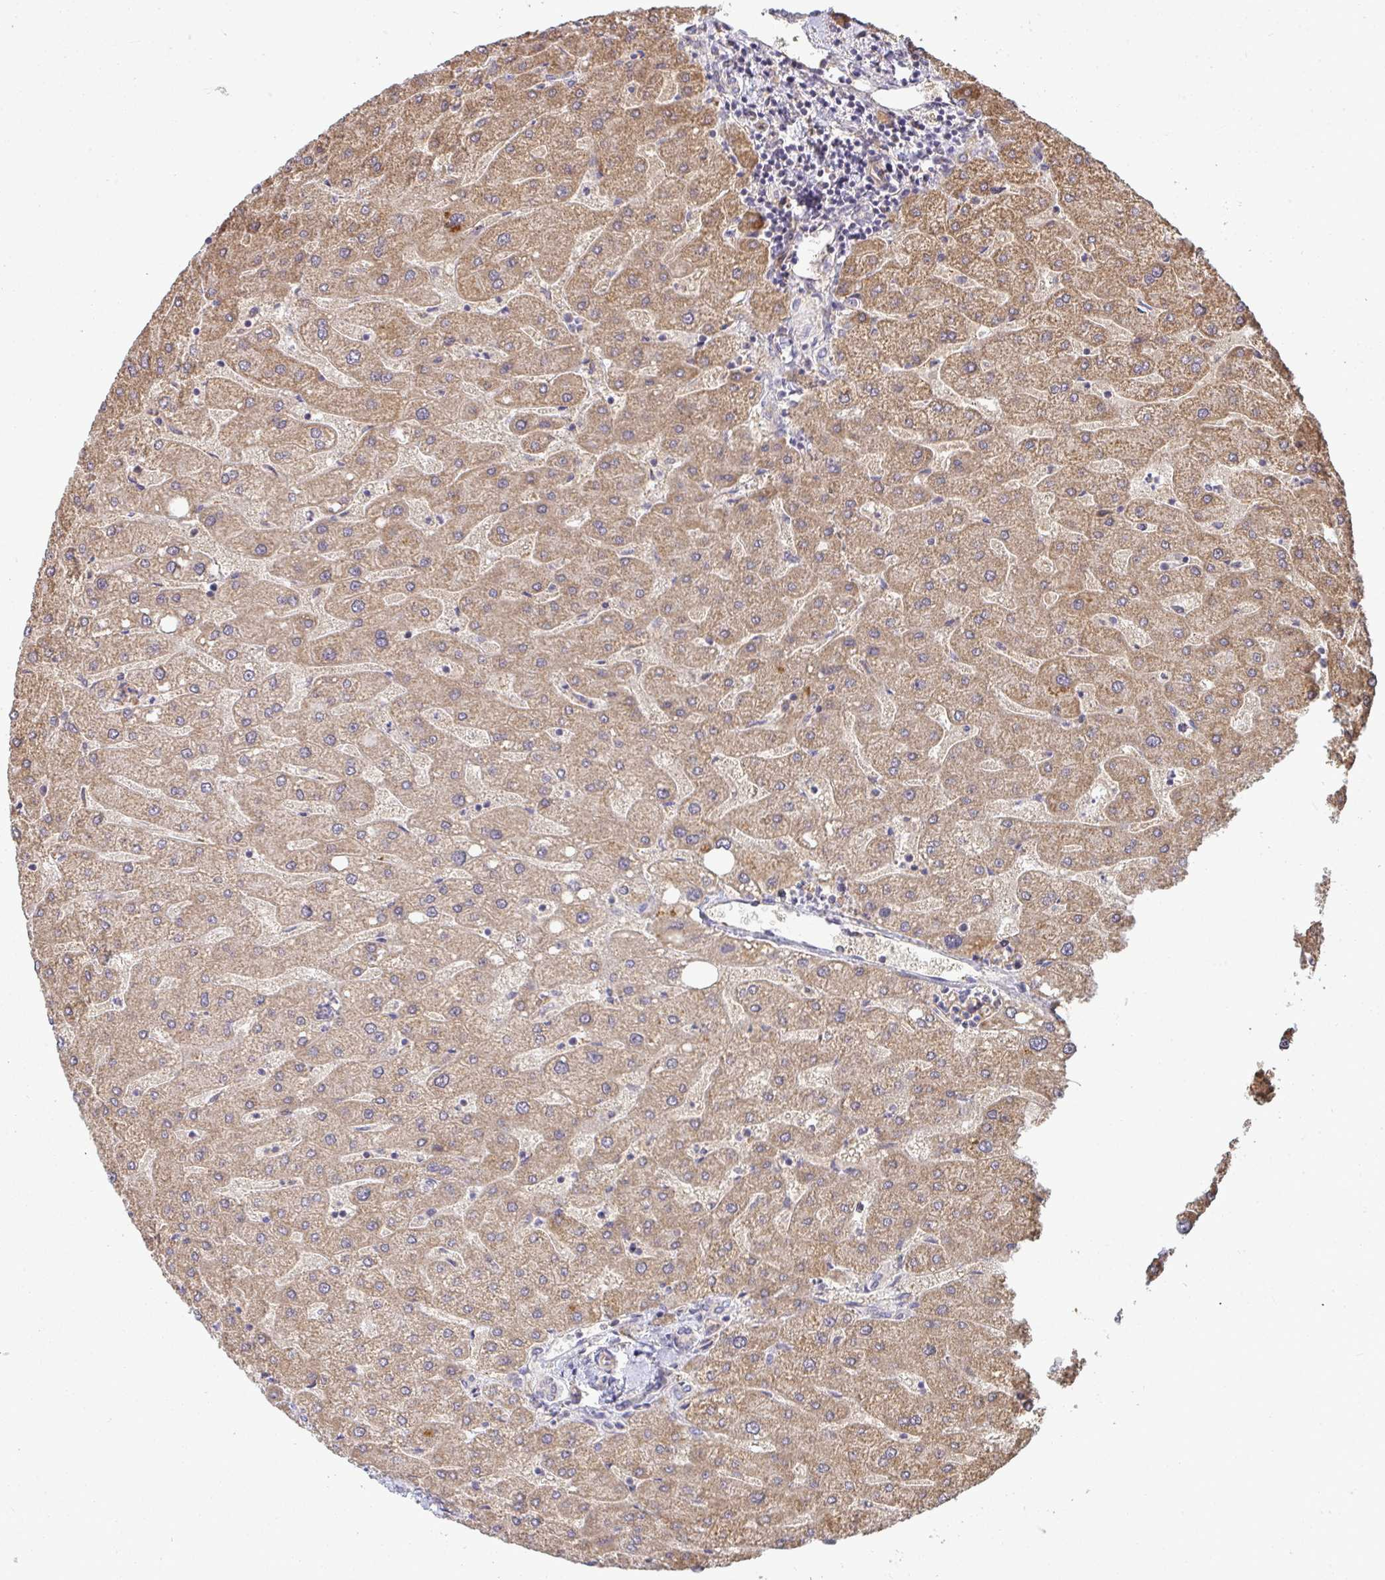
{"staining": {"intensity": "negative", "quantity": "none", "location": "none"}, "tissue": "liver", "cell_type": "Cholangiocytes", "image_type": "normal", "snomed": [{"axis": "morphology", "description": "Normal tissue, NOS"}, {"axis": "topography", "description": "Liver"}], "caption": "Human liver stained for a protein using IHC reveals no expression in cholangiocytes.", "gene": "B4GALT6", "patient": {"sex": "male", "age": 67}}